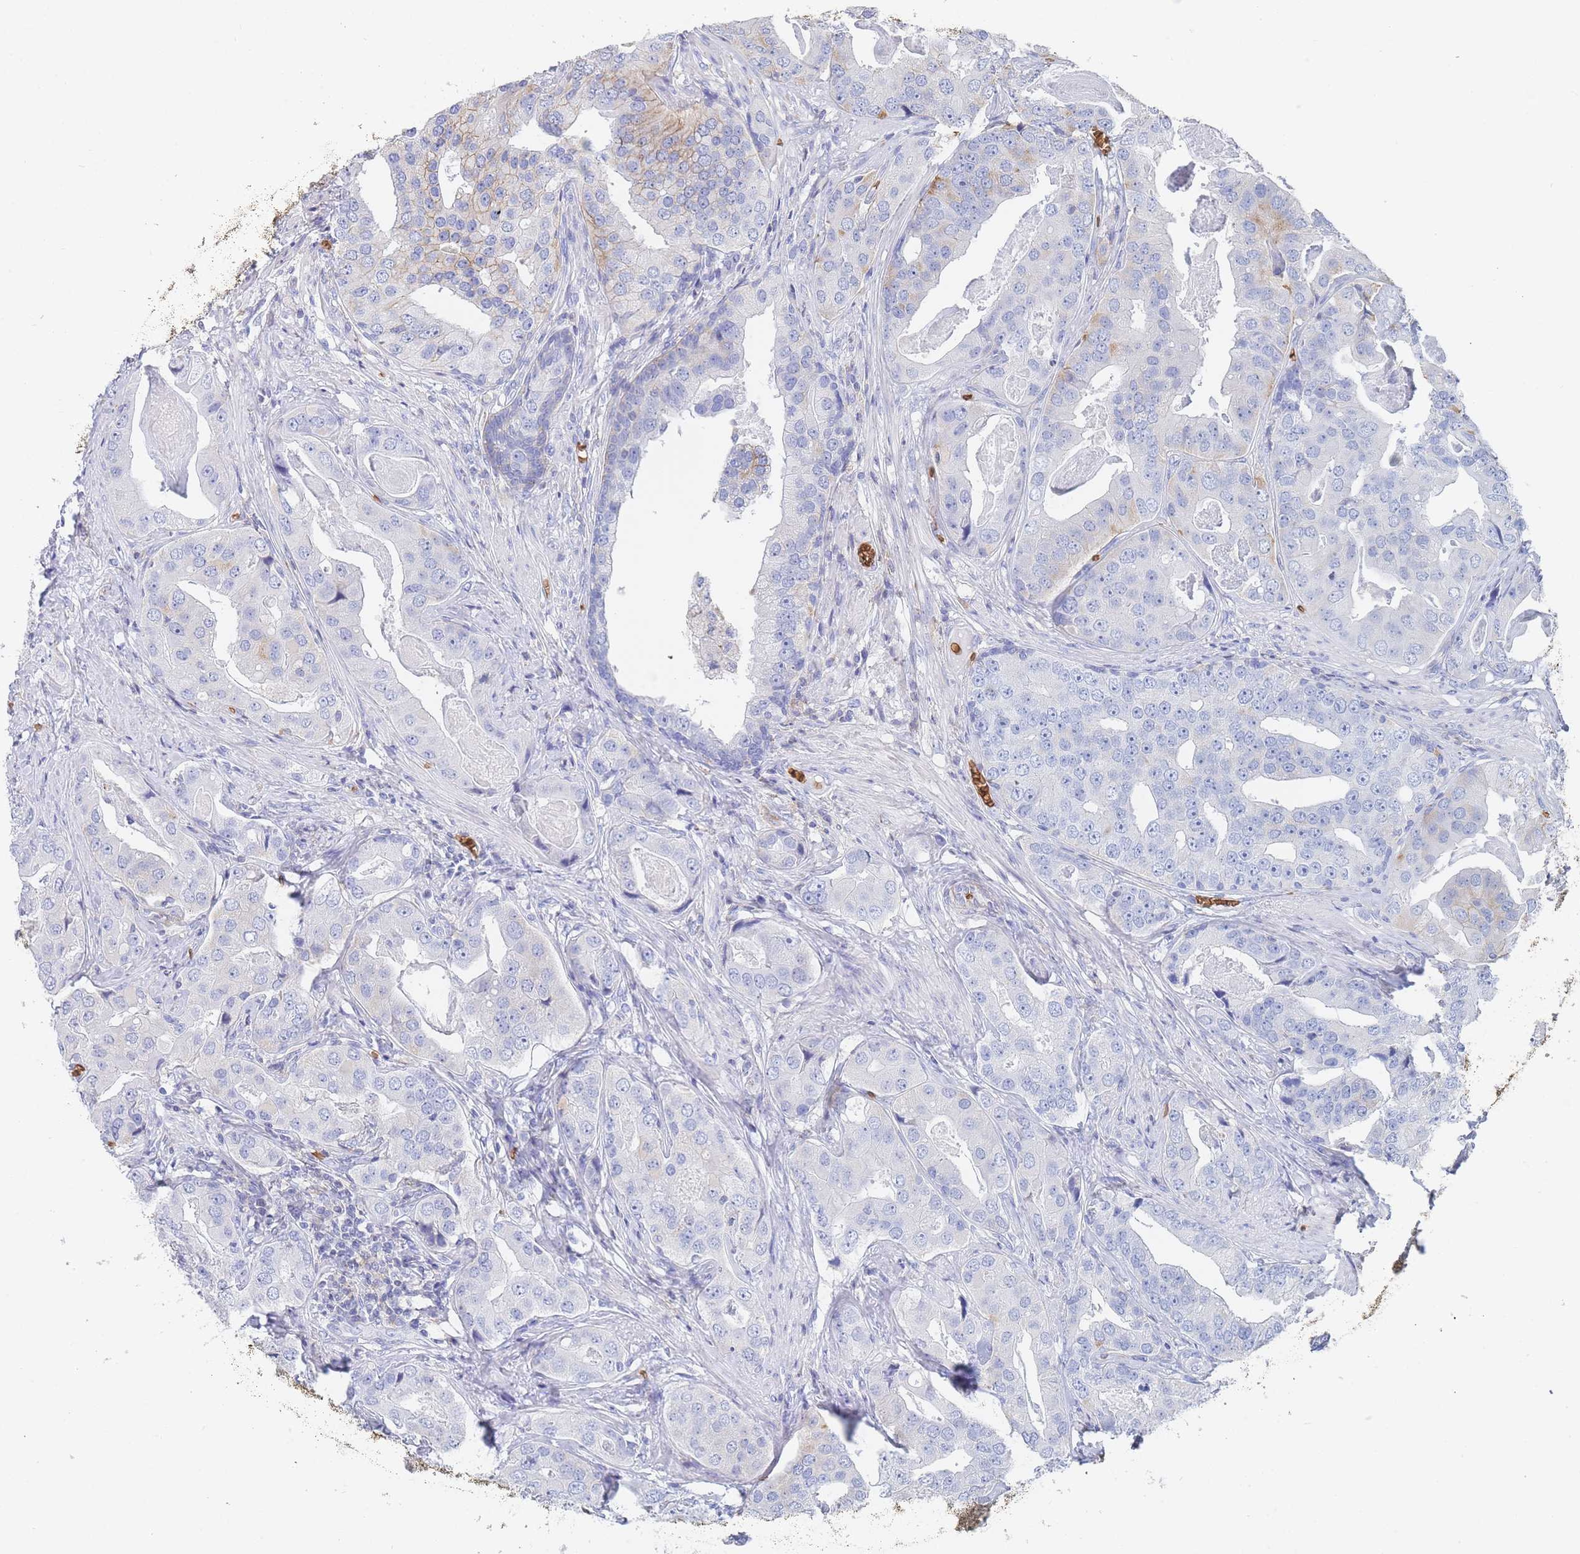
{"staining": {"intensity": "negative", "quantity": "none", "location": "none"}, "tissue": "prostate cancer", "cell_type": "Tumor cells", "image_type": "cancer", "snomed": [{"axis": "morphology", "description": "Adenocarcinoma, High grade"}, {"axis": "topography", "description": "Prostate"}], "caption": "Immunohistochemical staining of human prostate high-grade adenocarcinoma displays no significant positivity in tumor cells.", "gene": "SLC2A1", "patient": {"sex": "male", "age": 71}}